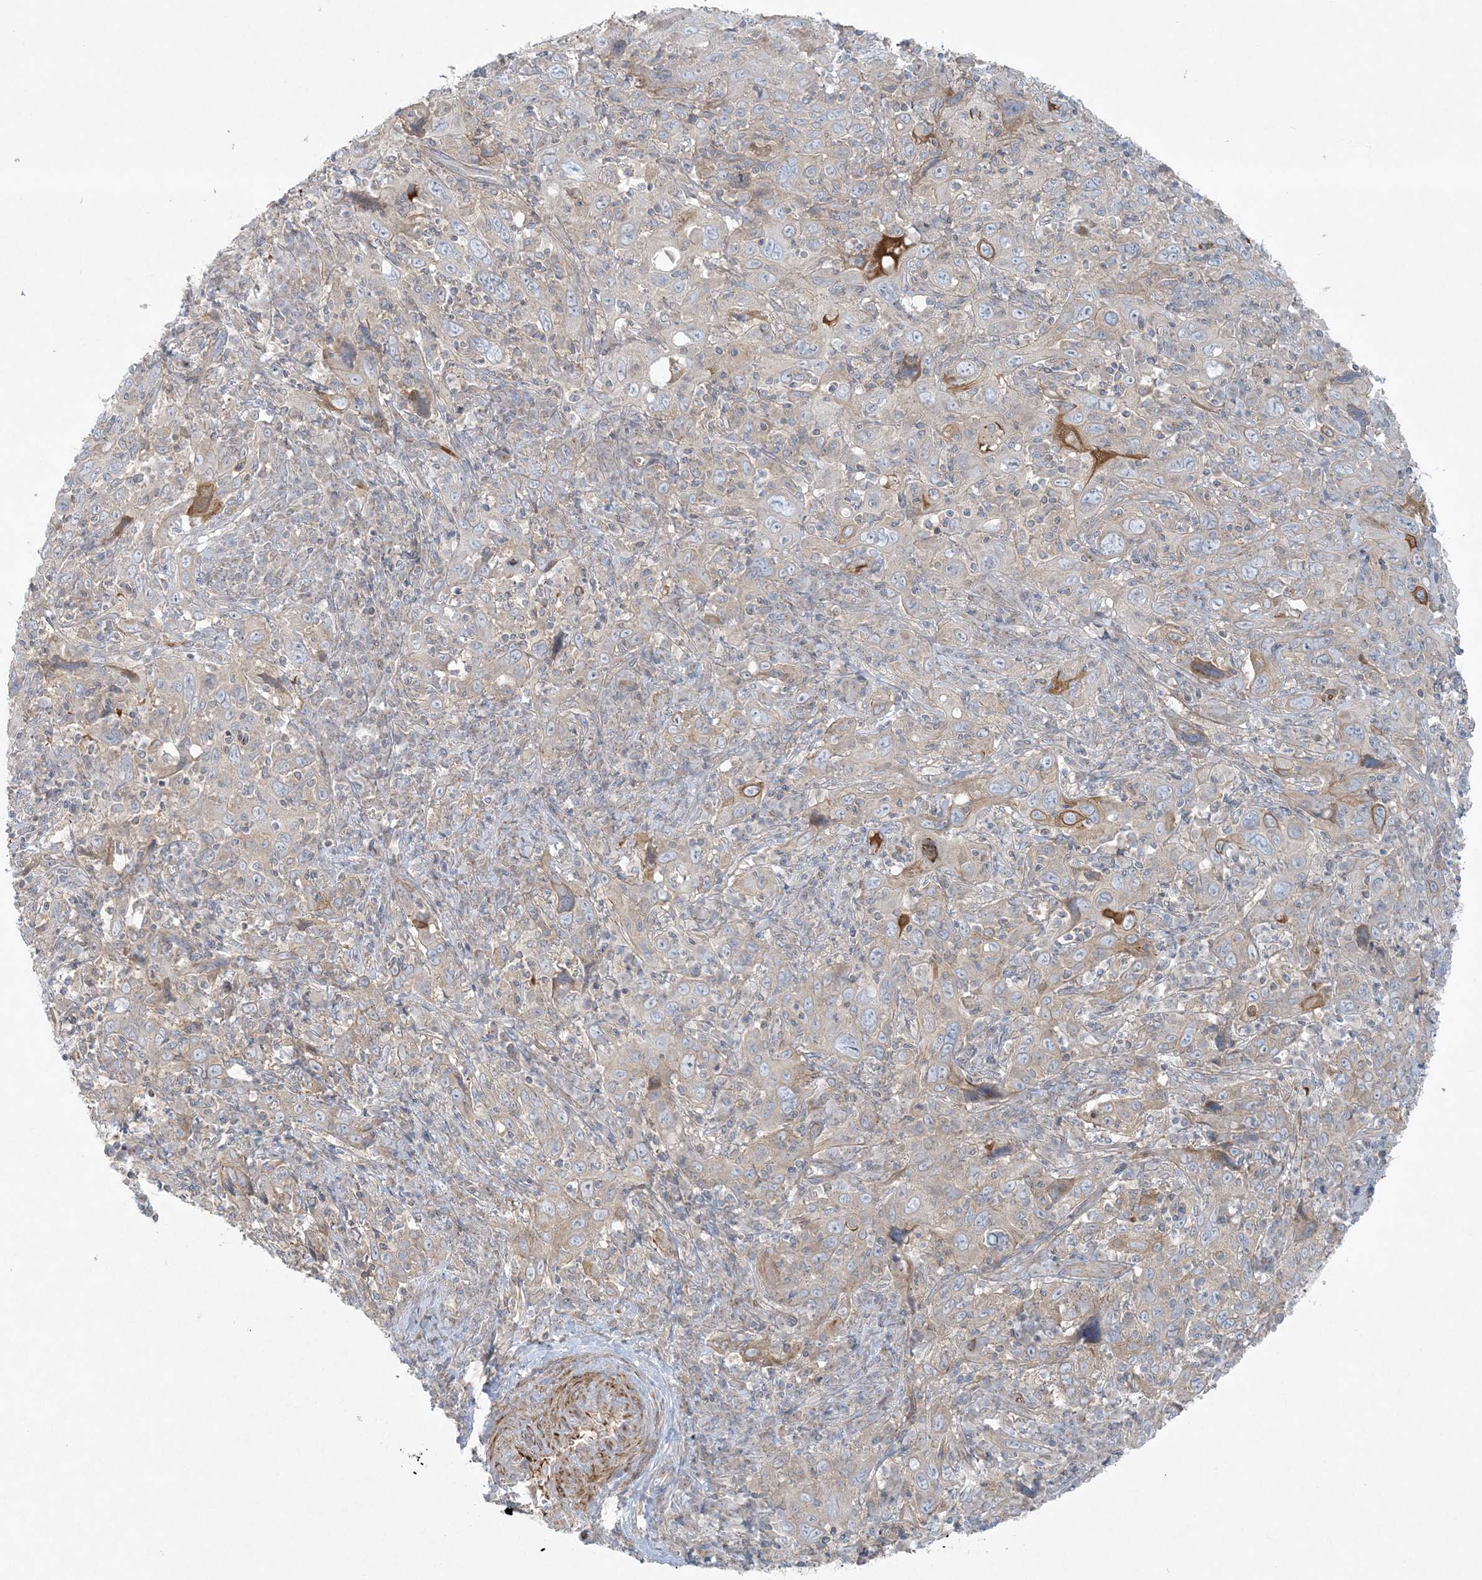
{"staining": {"intensity": "weak", "quantity": ">75%", "location": "cytoplasmic/membranous"}, "tissue": "cervical cancer", "cell_type": "Tumor cells", "image_type": "cancer", "snomed": [{"axis": "morphology", "description": "Squamous cell carcinoma, NOS"}, {"axis": "topography", "description": "Cervix"}], "caption": "Immunohistochemistry (IHC) micrograph of neoplastic tissue: human squamous cell carcinoma (cervical) stained using IHC exhibits low levels of weak protein expression localized specifically in the cytoplasmic/membranous of tumor cells, appearing as a cytoplasmic/membranous brown color.", "gene": "PIK3R4", "patient": {"sex": "female", "age": 46}}